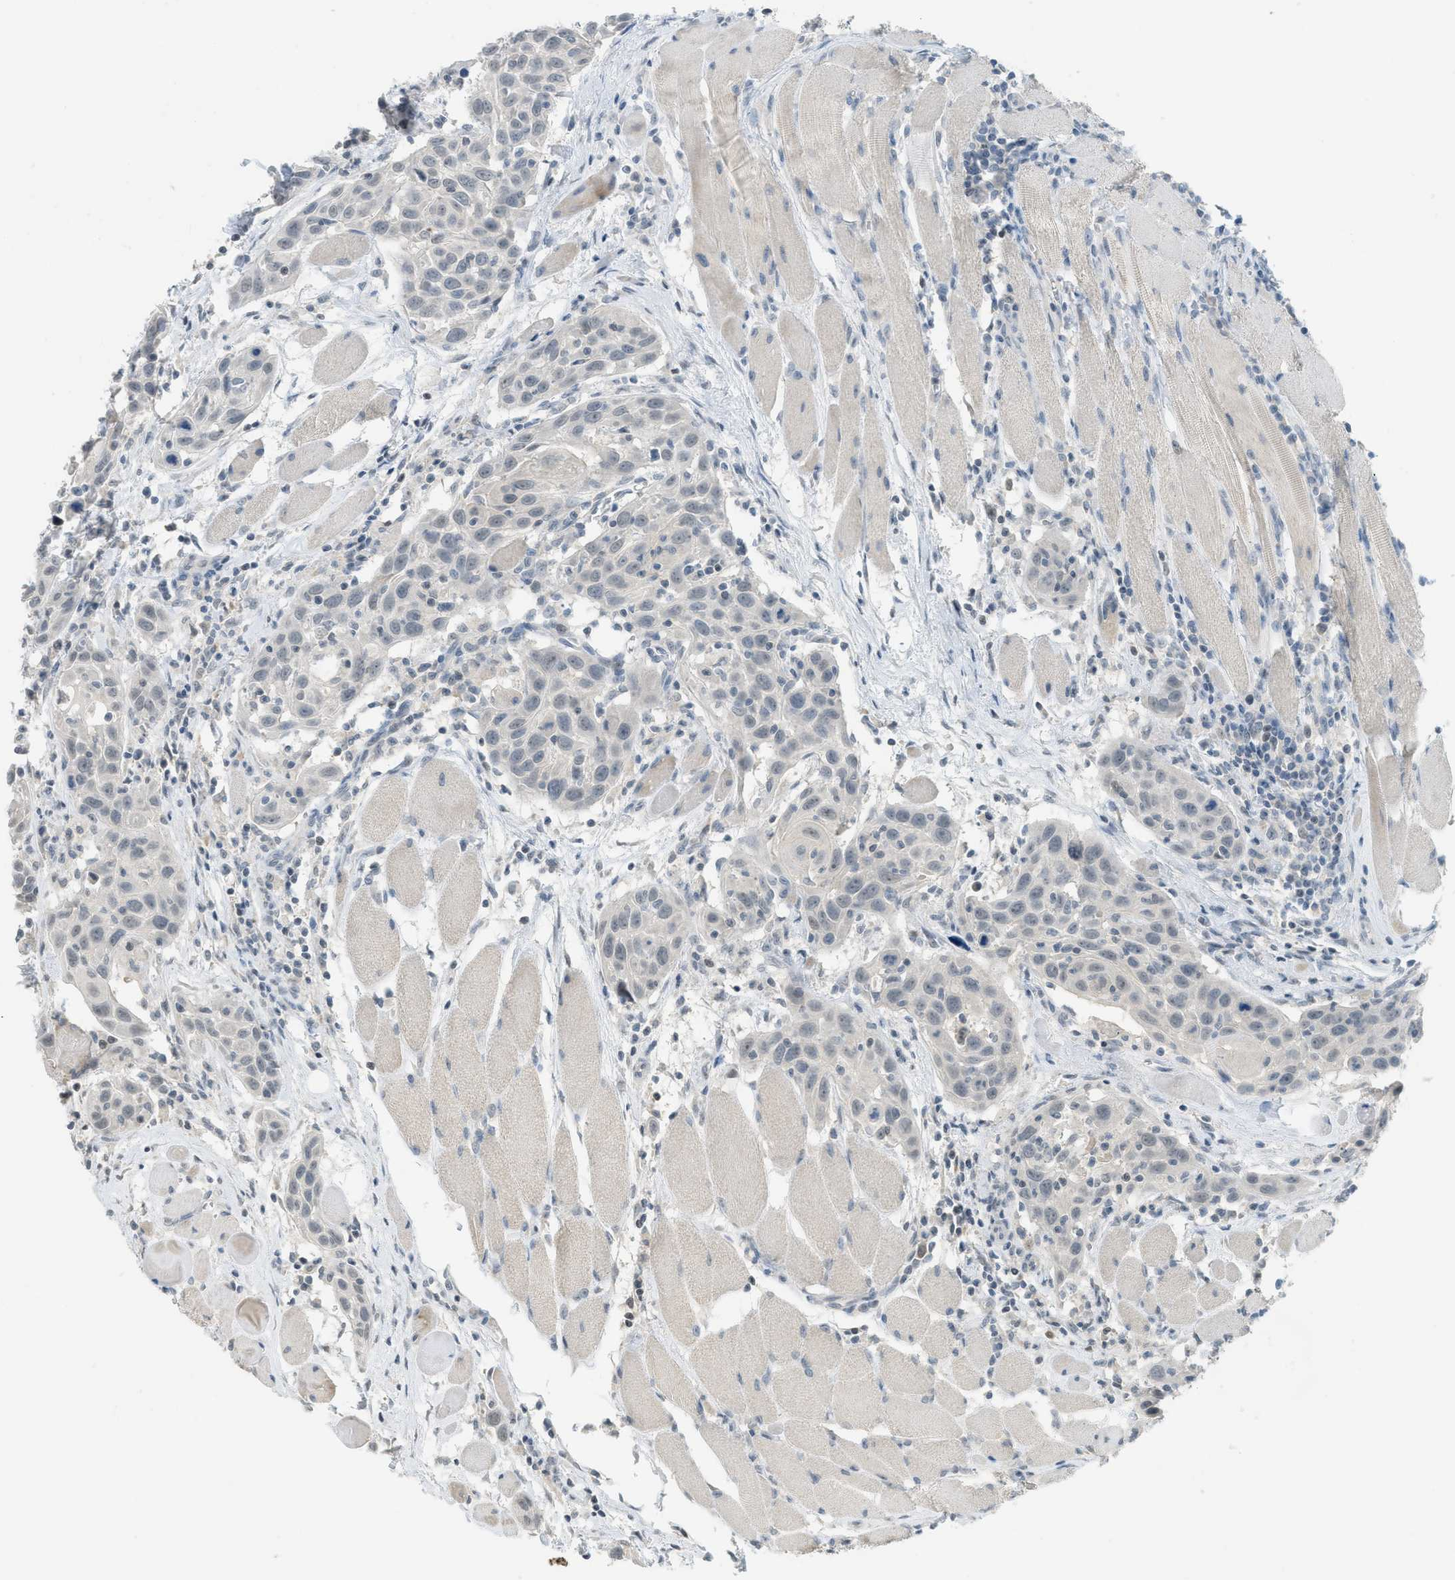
{"staining": {"intensity": "weak", "quantity": "<25%", "location": "cytoplasmic/membranous,nuclear"}, "tissue": "head and neck cancer", "cell_type": "Tumor cells", "image_type": "cancer", "snomed": [{"axis": "morphology", "description": "Squamous cell carcinoma, NOS"}, {"axis": "topography", "description": "Oral tissue"}, {"axis": "topography", "description": "Head-Neck"}], "caption": "DAB (3,3'-diaminobenzidine) immunohistochemical staining of head and neck cancer demonstrates no significant expression in tumor cells.", "gene": "TXNDC2", "patient": {"sex": "female", "age": 50}}